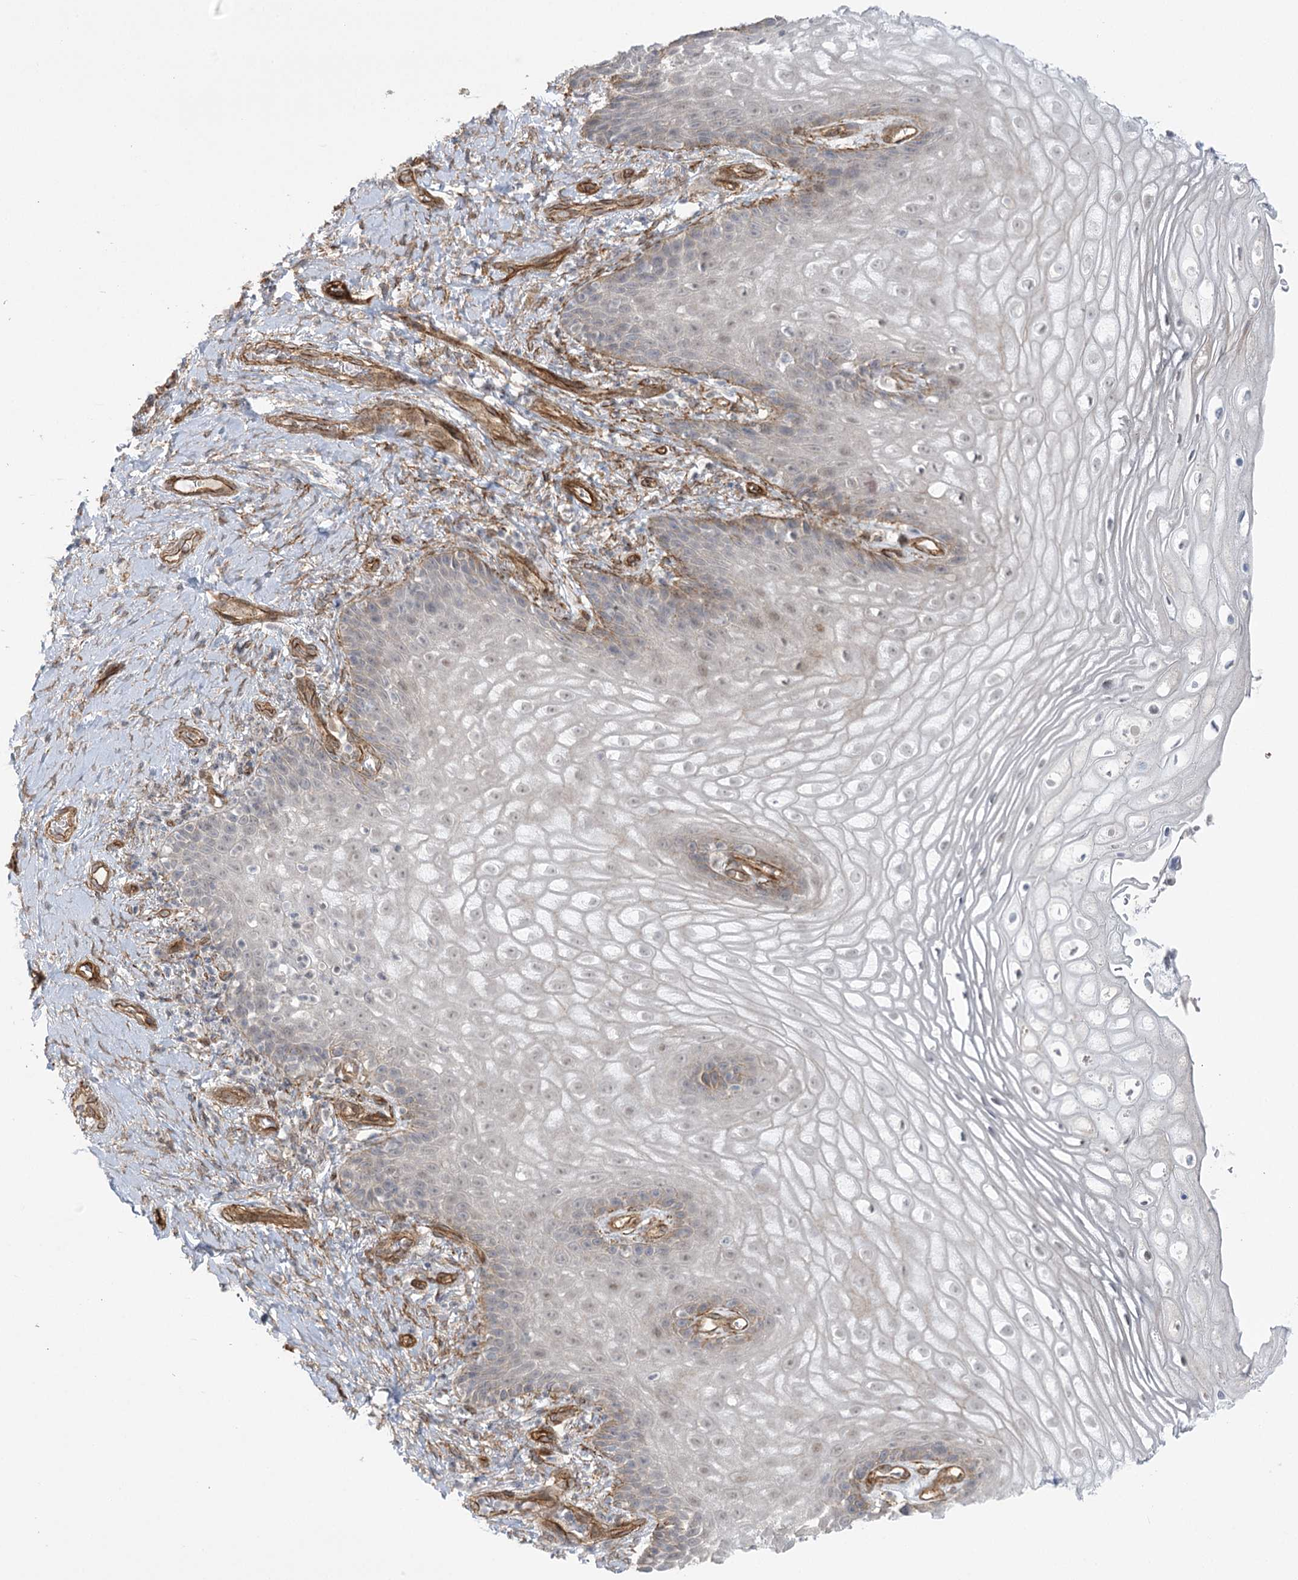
{"staining": {"intensity": "weak", "quantity": "25%-75%", "location": "cytoplasmic/membranous,nuclear"}, "tissue": "vagina", "cell_type": "Squamous epithelial cells", "image_type": "normal", "snomed": [{"axis": "morphology", "description": "Normal tissue, NOS"}, {"axis": "topography", "description": "Vagina"}], "caption": "Immunohistochemical staining of benign human vagina reveals low levels of weak cytoplasmic/membranous,nuclear expression in about 25%-75% of squamous epithelial cells. The staining is performed using DAB brown chromogen to label protein expression. The nuclei are counter-stained blue using hematoxylin.", "gene": "AMTN", "patient": {"sex": "female", "age": 60}}